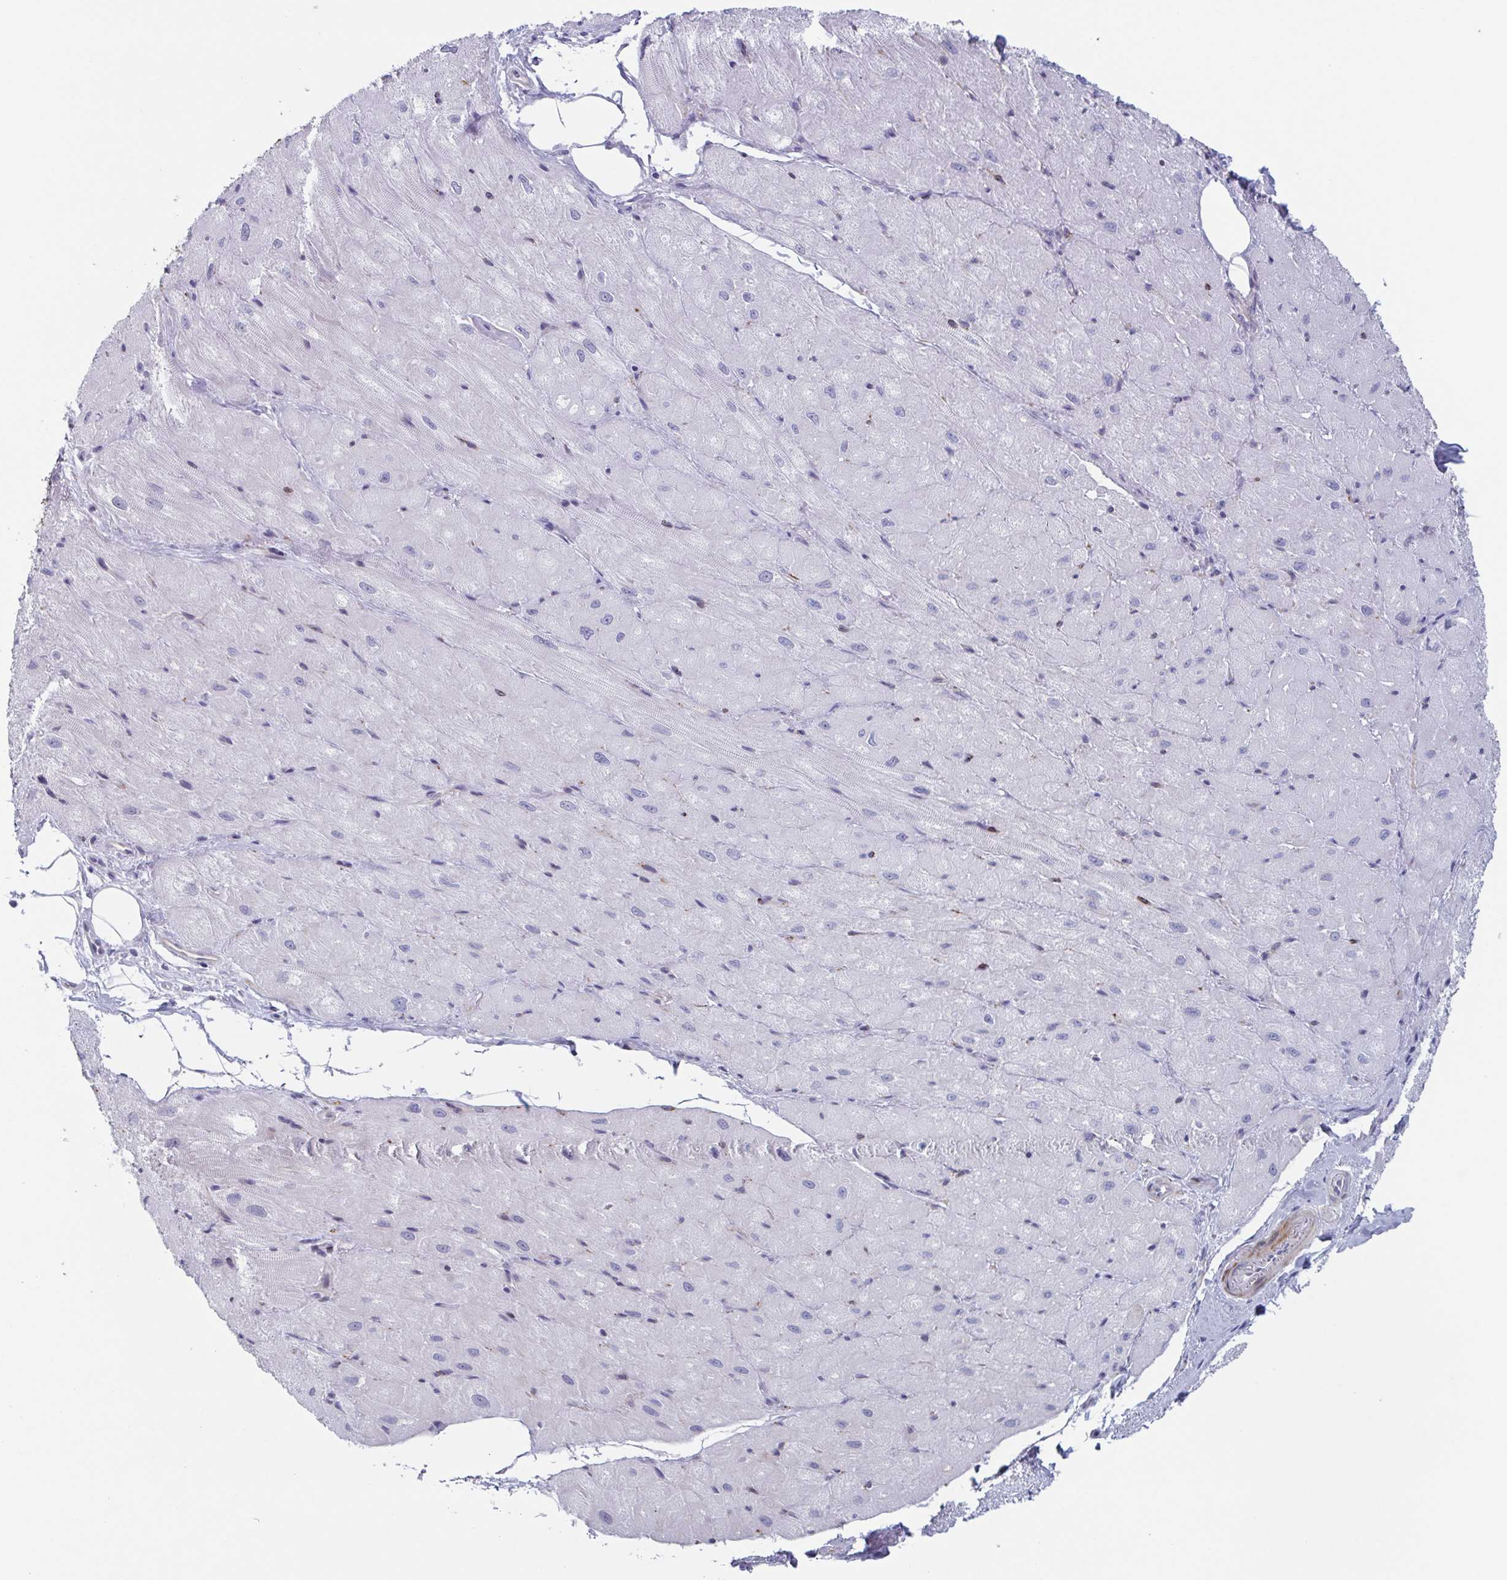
{"staining": {"intensity": "negative", "quantity": "none", "location": "none"}, "tissue": "heart muscle", "cell_type": "Cardiomyocytes", "image_type": "normal", "snomed": [{"axis": "morphology", "description": "Normal tissue, NOS"}, {"axis": "topography", "description": "Heart"}], "caption": "Immunohistochemistry (IHC) photomicrograph of benign human heart muscle stained for a protein (brown), which displays no expression in cardiomyocytes.", "gene": "ZFP64", "patient": {"sex": "male", "age": 62}}